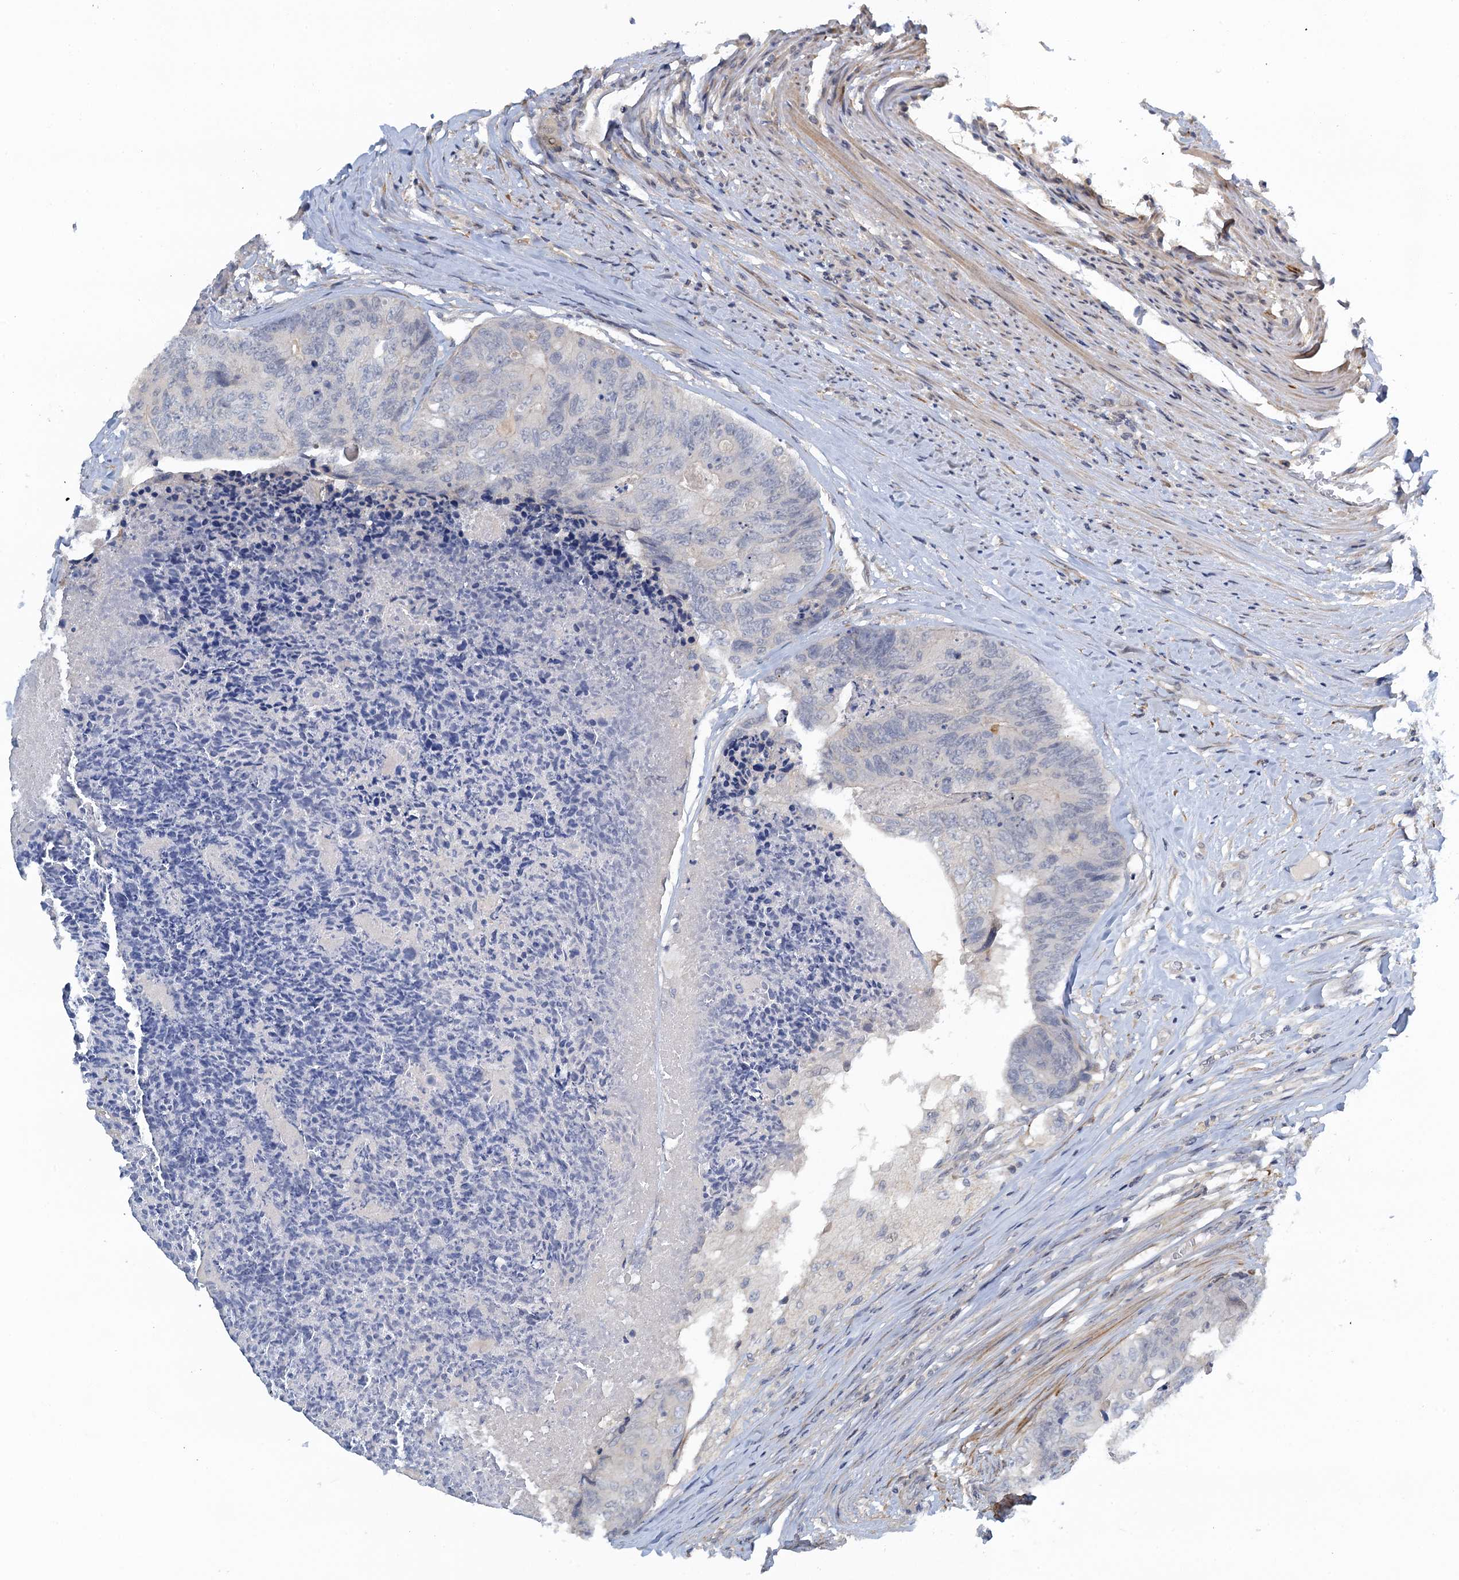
{"staining": {"intensity": "negative", "quantity": "none", "location": "none"}, "tissue": "colorectal cancer", "cell_type": "Tumor cells", "image_type": "cancer", "snomed": [{"axis": "morphology", "description": "Adenocarcinoma, NOS"}, {"axis": "topography", "description": "Colon"}], "caption": "Colorectal adenocarcinoma was stained to show a protein in brown. There is no significant staining in tumor cells.", "gene": "MRFAP1", "patient": {"sex": "female", "age": 67}}